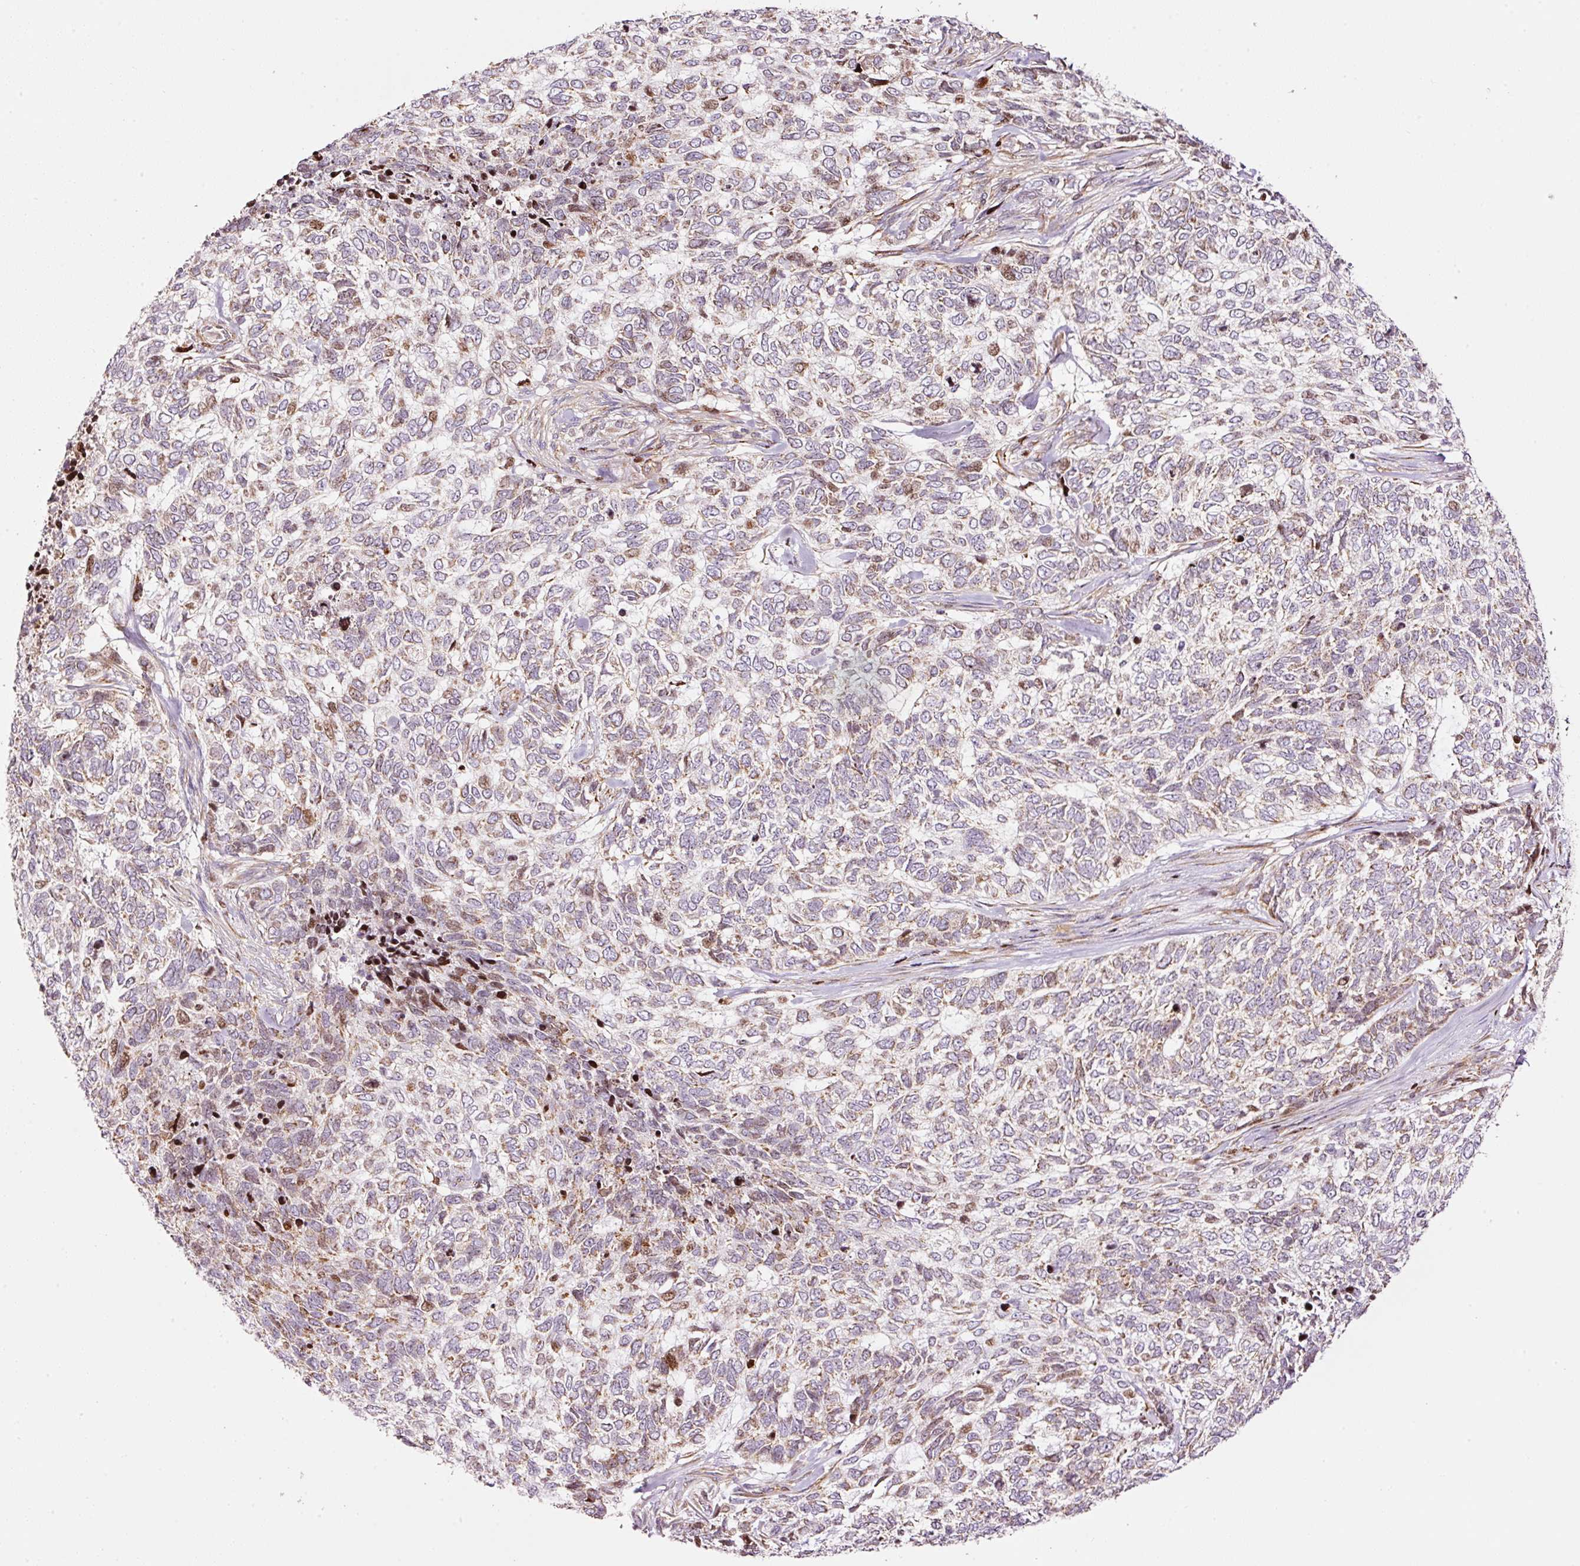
{"staining": {"intensity": "moderate", "quantity": "25%-75%", "location": "cytoplasmic/membranous,nuclear"}, "tissue": "skin cancer", "cell_type": "Tumor cells", "image_type": "cancer", "snomed": [{"axis": "morphology", "description": "Basal cell carcinoma"}, {"axis": "topography", "description": "Skin"}], "caption": "This is a photomicrograph of immunohistochemistry staining of skin cancer (basal cell carcinoma), which shows moderate staining in the cytoplasmic/membranous and nuclear of tumor cells.", "gene": "TMEM8B", "patient": {"sex": "female", "age": 65}}